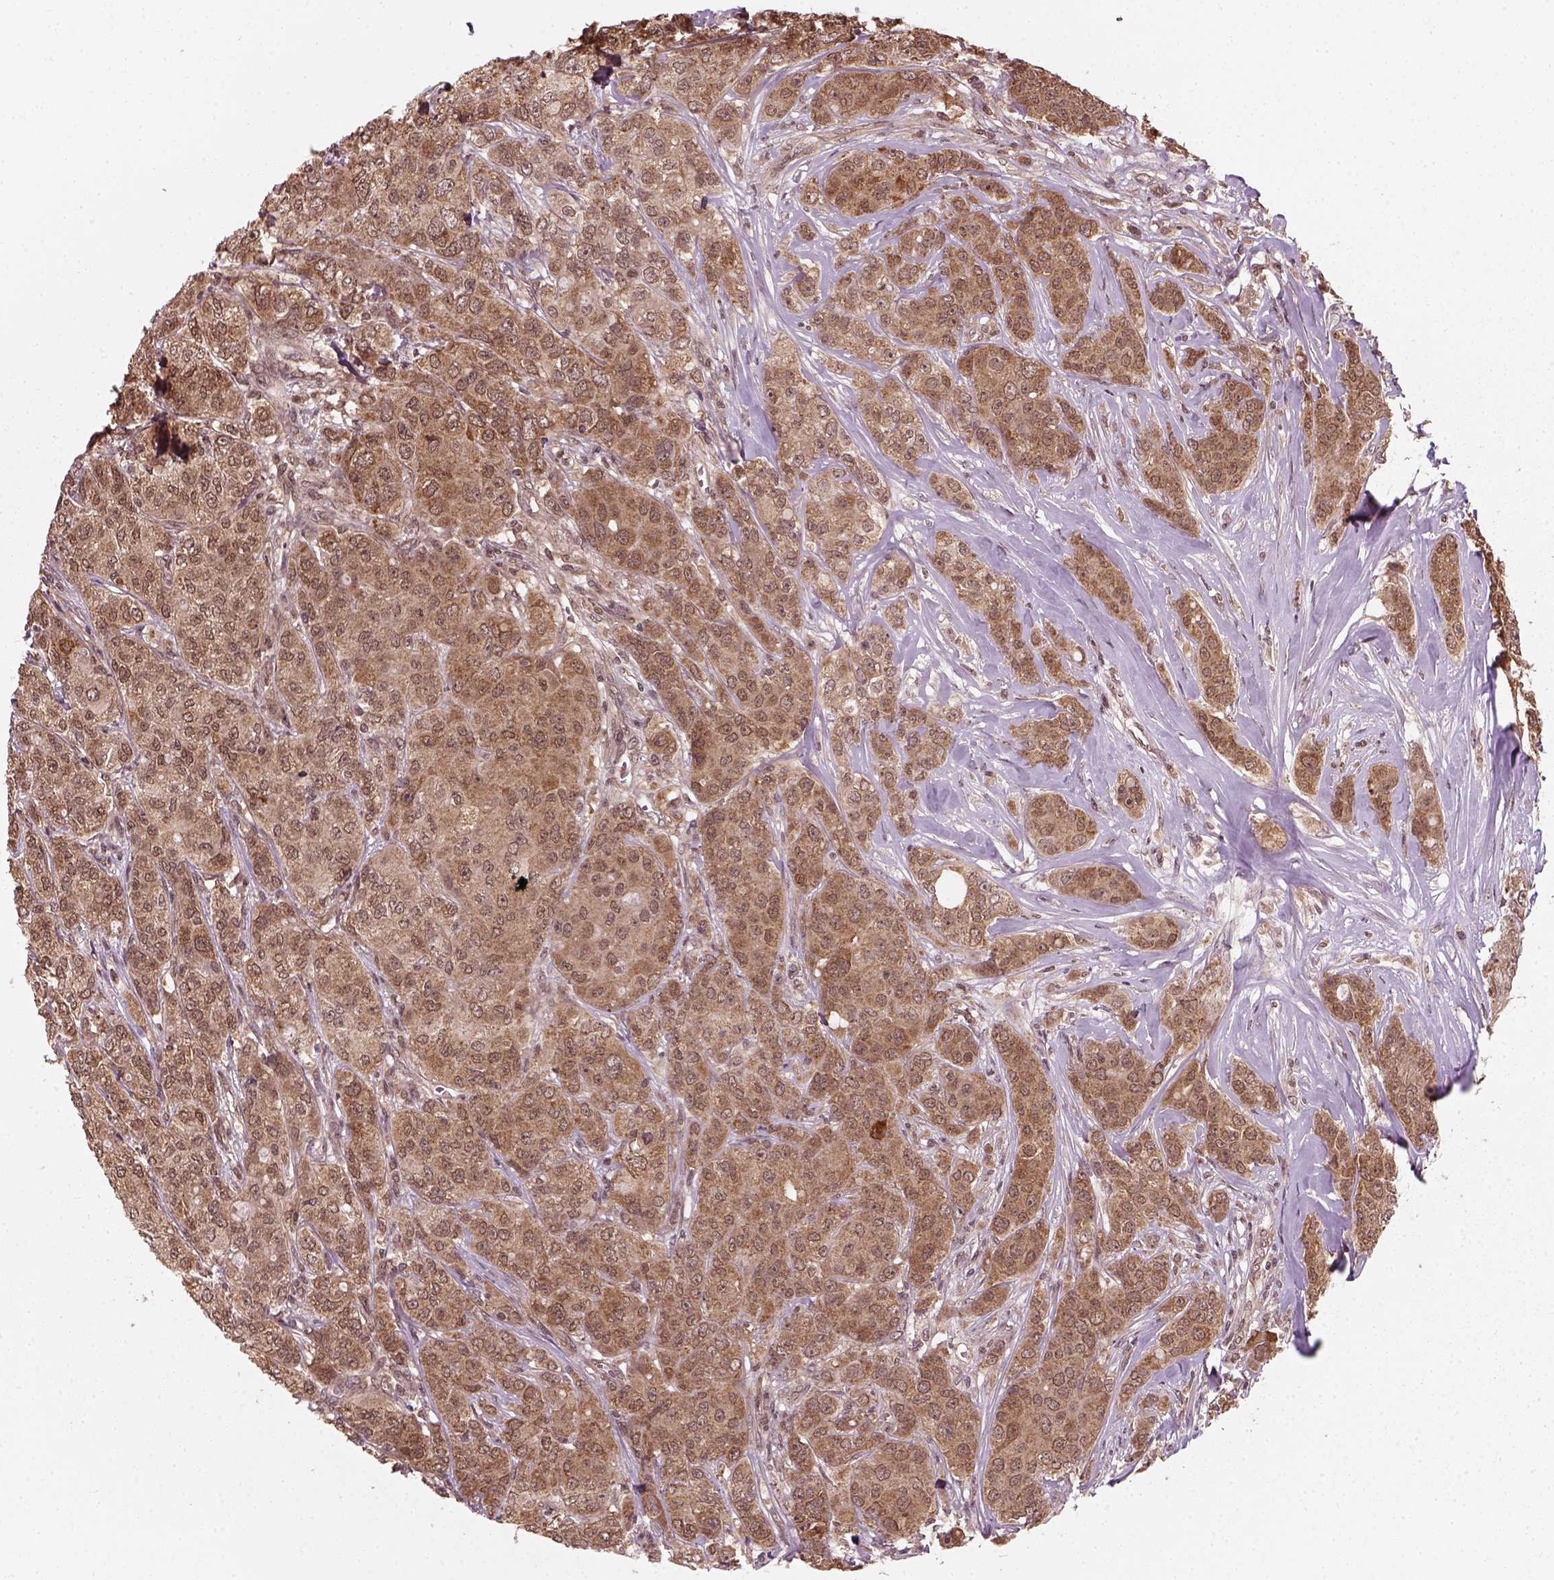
{"staining": {"intensity": "moderate", "quantity": ">75%", "location": "cytoplasmic/membranous,nuclear"}, "tissue": "breast cancer", "cell_type": "Tumor cells", "image_type": "cancer", "snomed": [{"axis": "morphology", "description": "Duct carcinoma"}, {"axis": "topography", "description": "Breast"}], "caption": "A histopathology image of breast cancer (invasive ductal carcinoma) stained for a protein reveals moderate cytoplasmic/membranous and nuclear brown staining in tumor cells.", "gene": "NUDT9", "patient": {"sex": "female", "age": 43}}